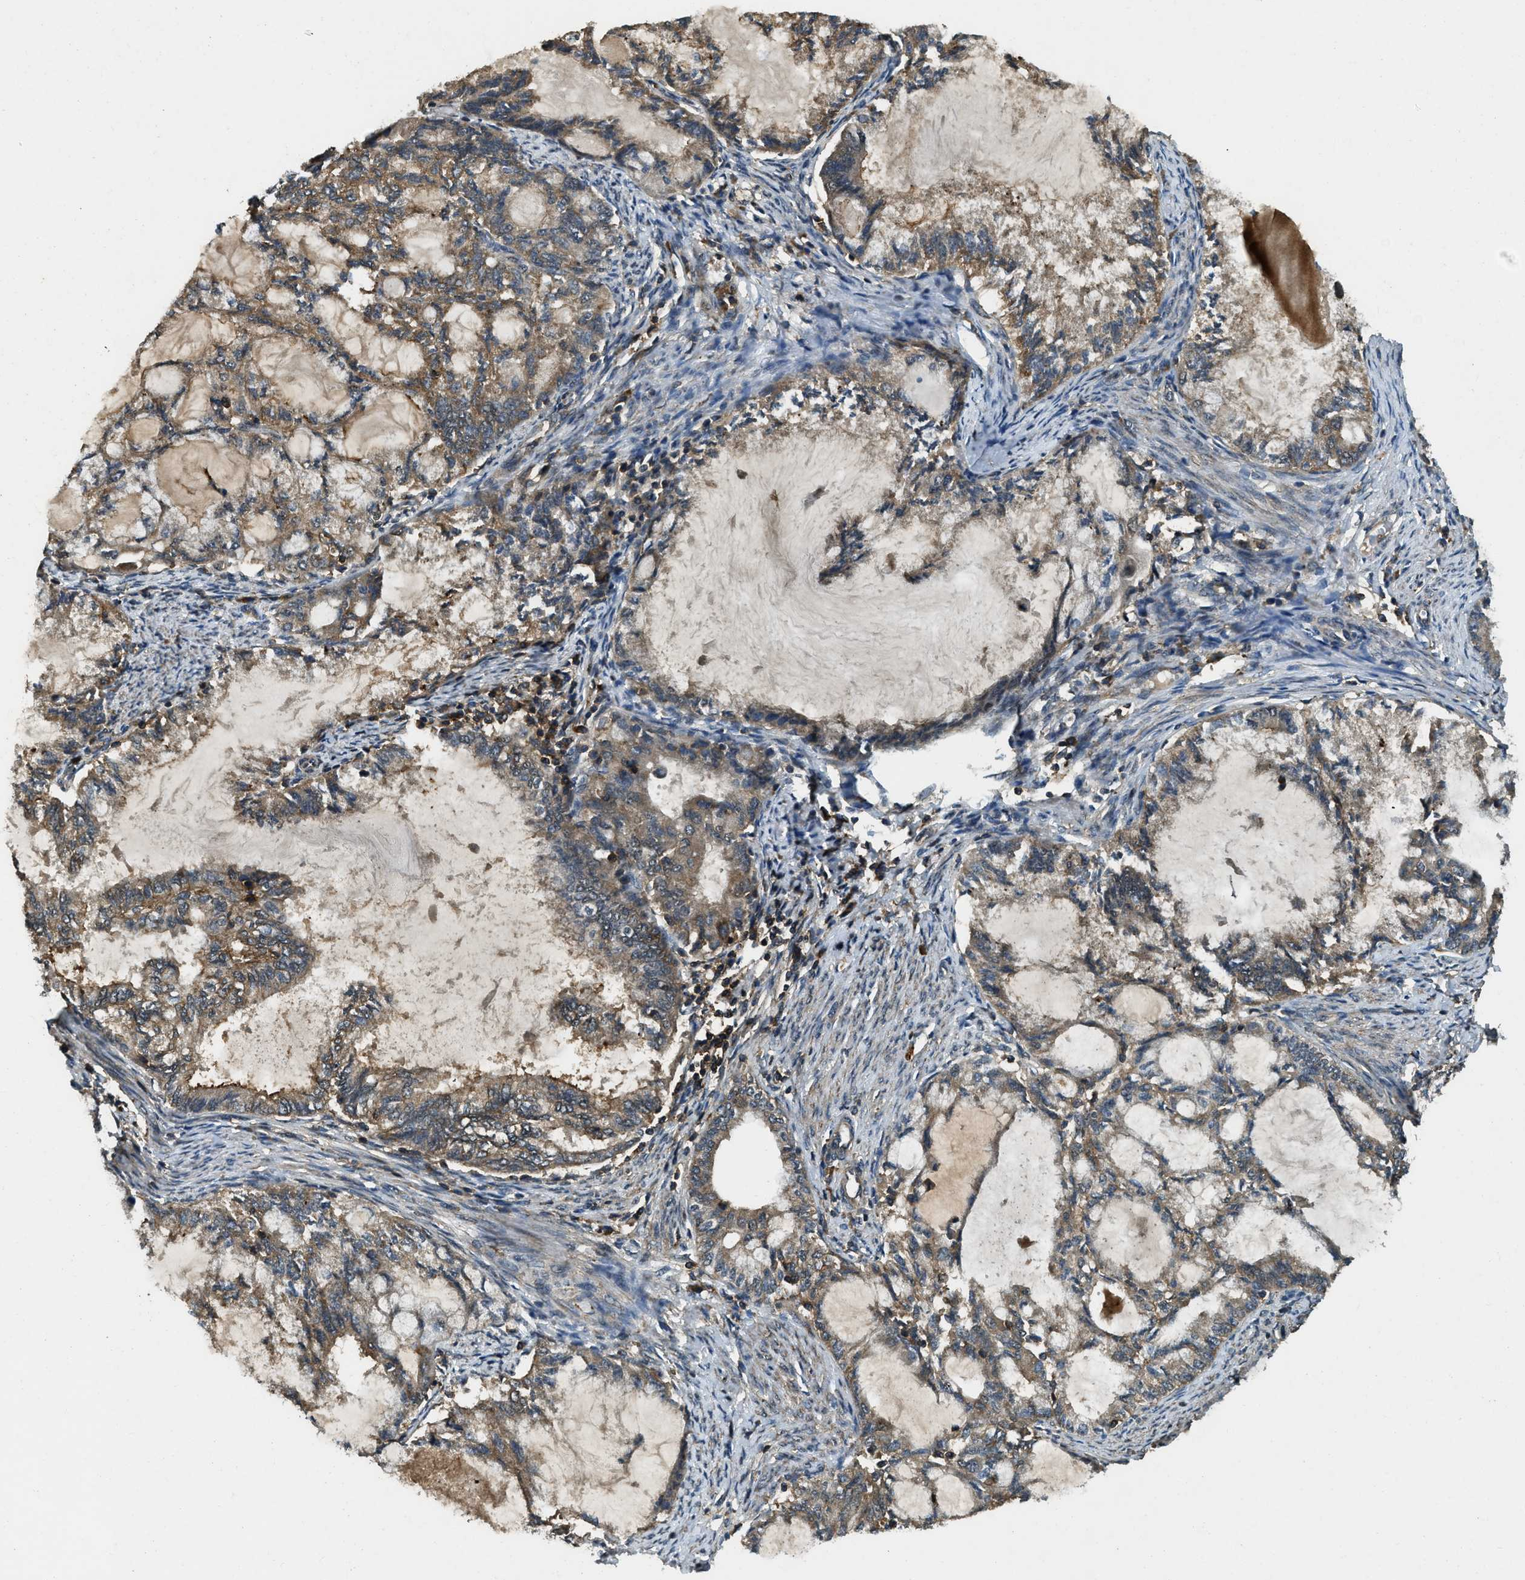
{"staining": {"intensity": "moderate", "quantity": ">75%", "location": "cytoplasmic/membranous"}, "tissue": "endometrial cancer", "cell_type": "Tumor cells", "image_type": "cancer", "snomed": [{"axis": "morphology", "description": "Adenocarcinoma, NOS"}, {"axis": "topography", "description": "Endometrium"}], "caption": "Protein analysis of endometrial cancer (adenocarcinoma) tissue demonstrates moderate cytoplasmic/membranous positivity in approximately >75% of tumor cells. (Stains: DAB in brown, nuclei in blue, Microscopy: brightfield microscopy at high magnification).", "gene": "ATP8B1", "patient": {"sex": "female", "age": 86}}